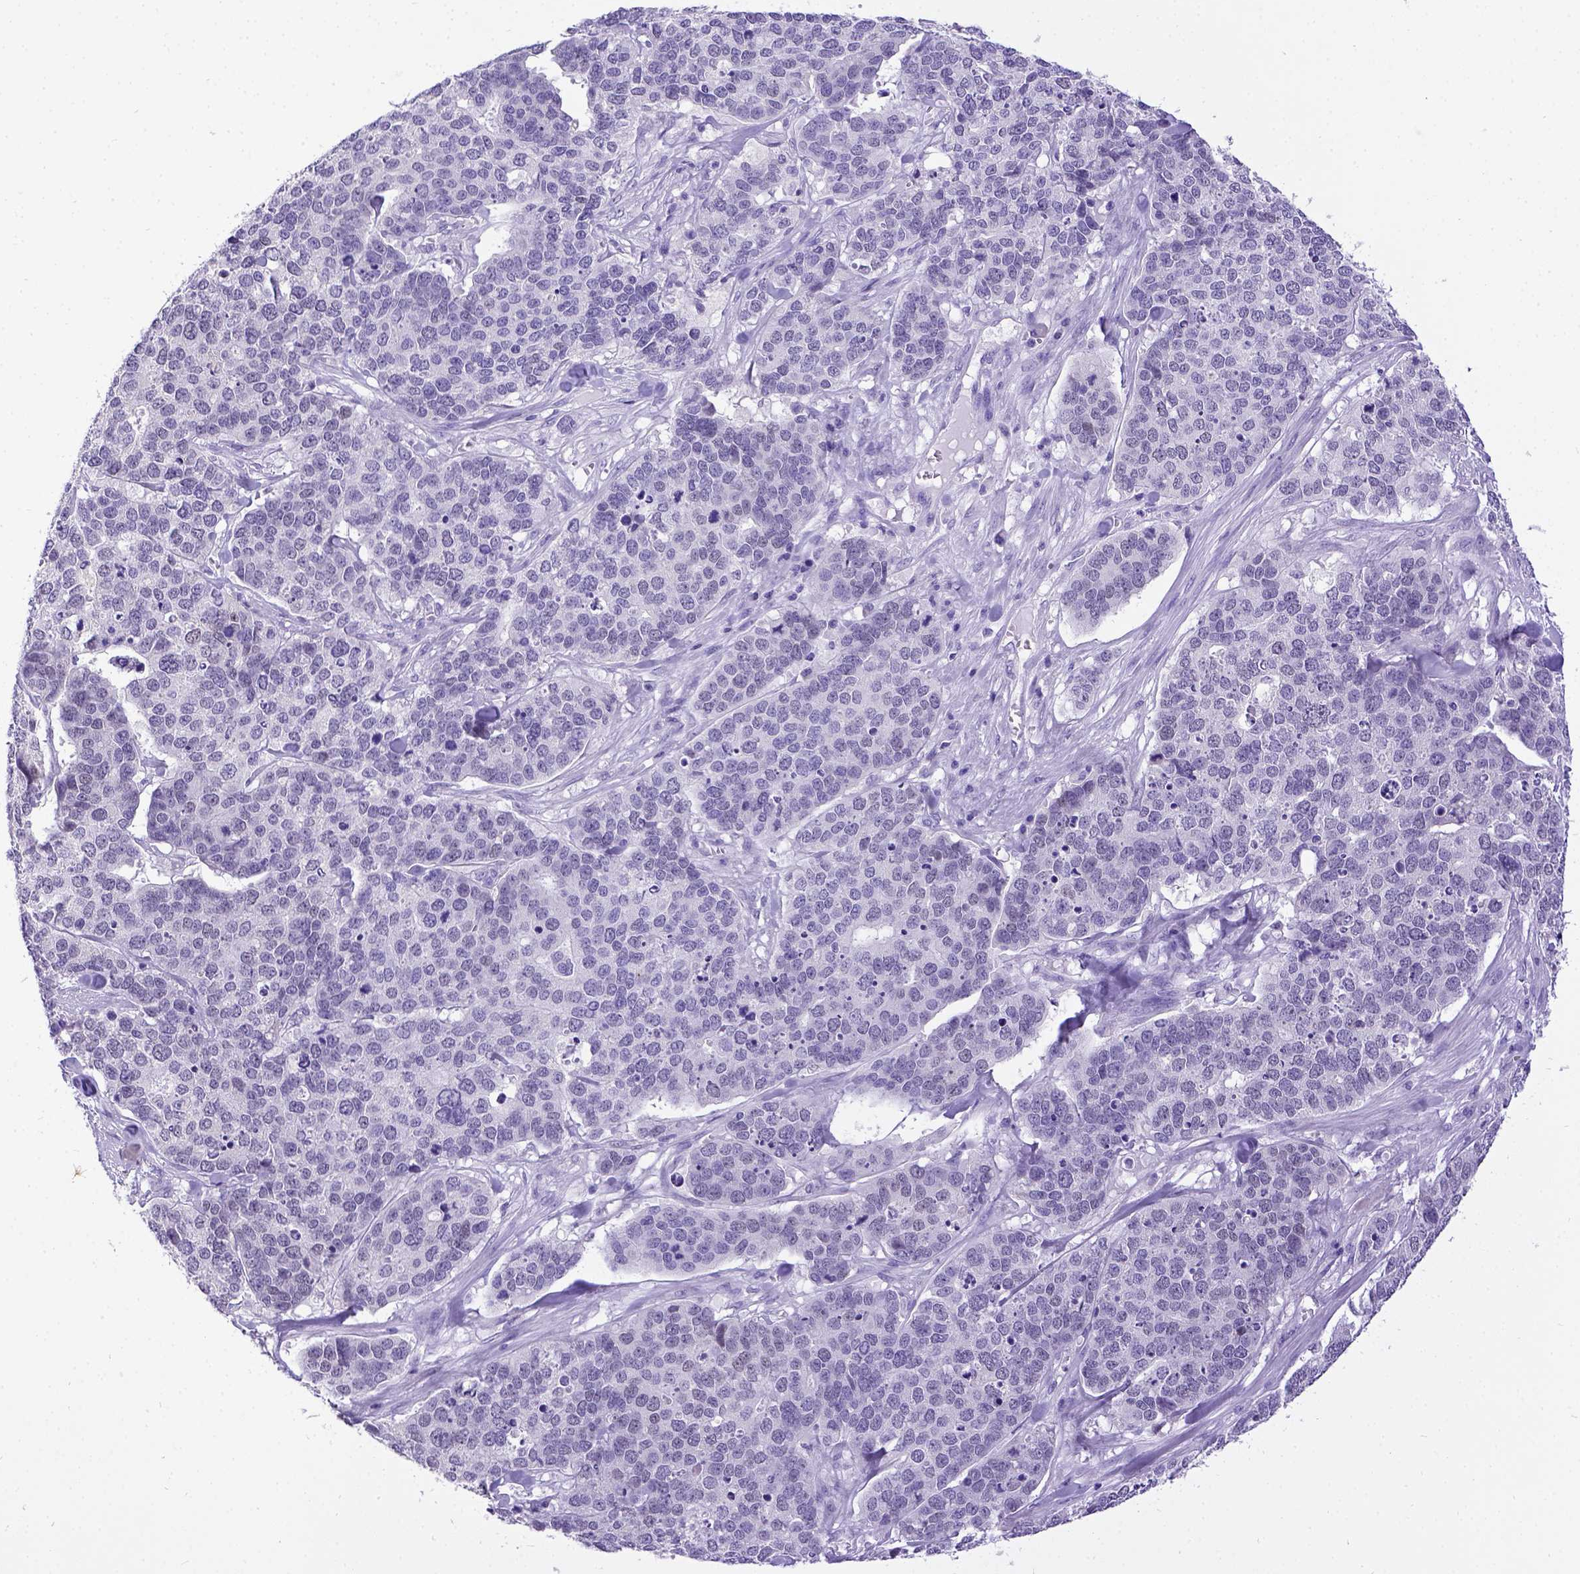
{"staining": {"intensity": "negative", "quantity": "none", "location": "none"}, "tissue": "ovarian cancer", "cell_type": "Tumor cells", "image_type": "cancer", "snomed": [{"axis": "morphology", "description": "Carcinoma, endometroid"}, {"axis": "topography", "description": "Ovary"}], "caption": "This is an immunohistochemistry (IHC) micrograph of human ovarian cancer (endometroid carcinoma). There is no expression in tumor cells.", "gene": "ESR1", "patient": {"sex": "female", "age": 65}}